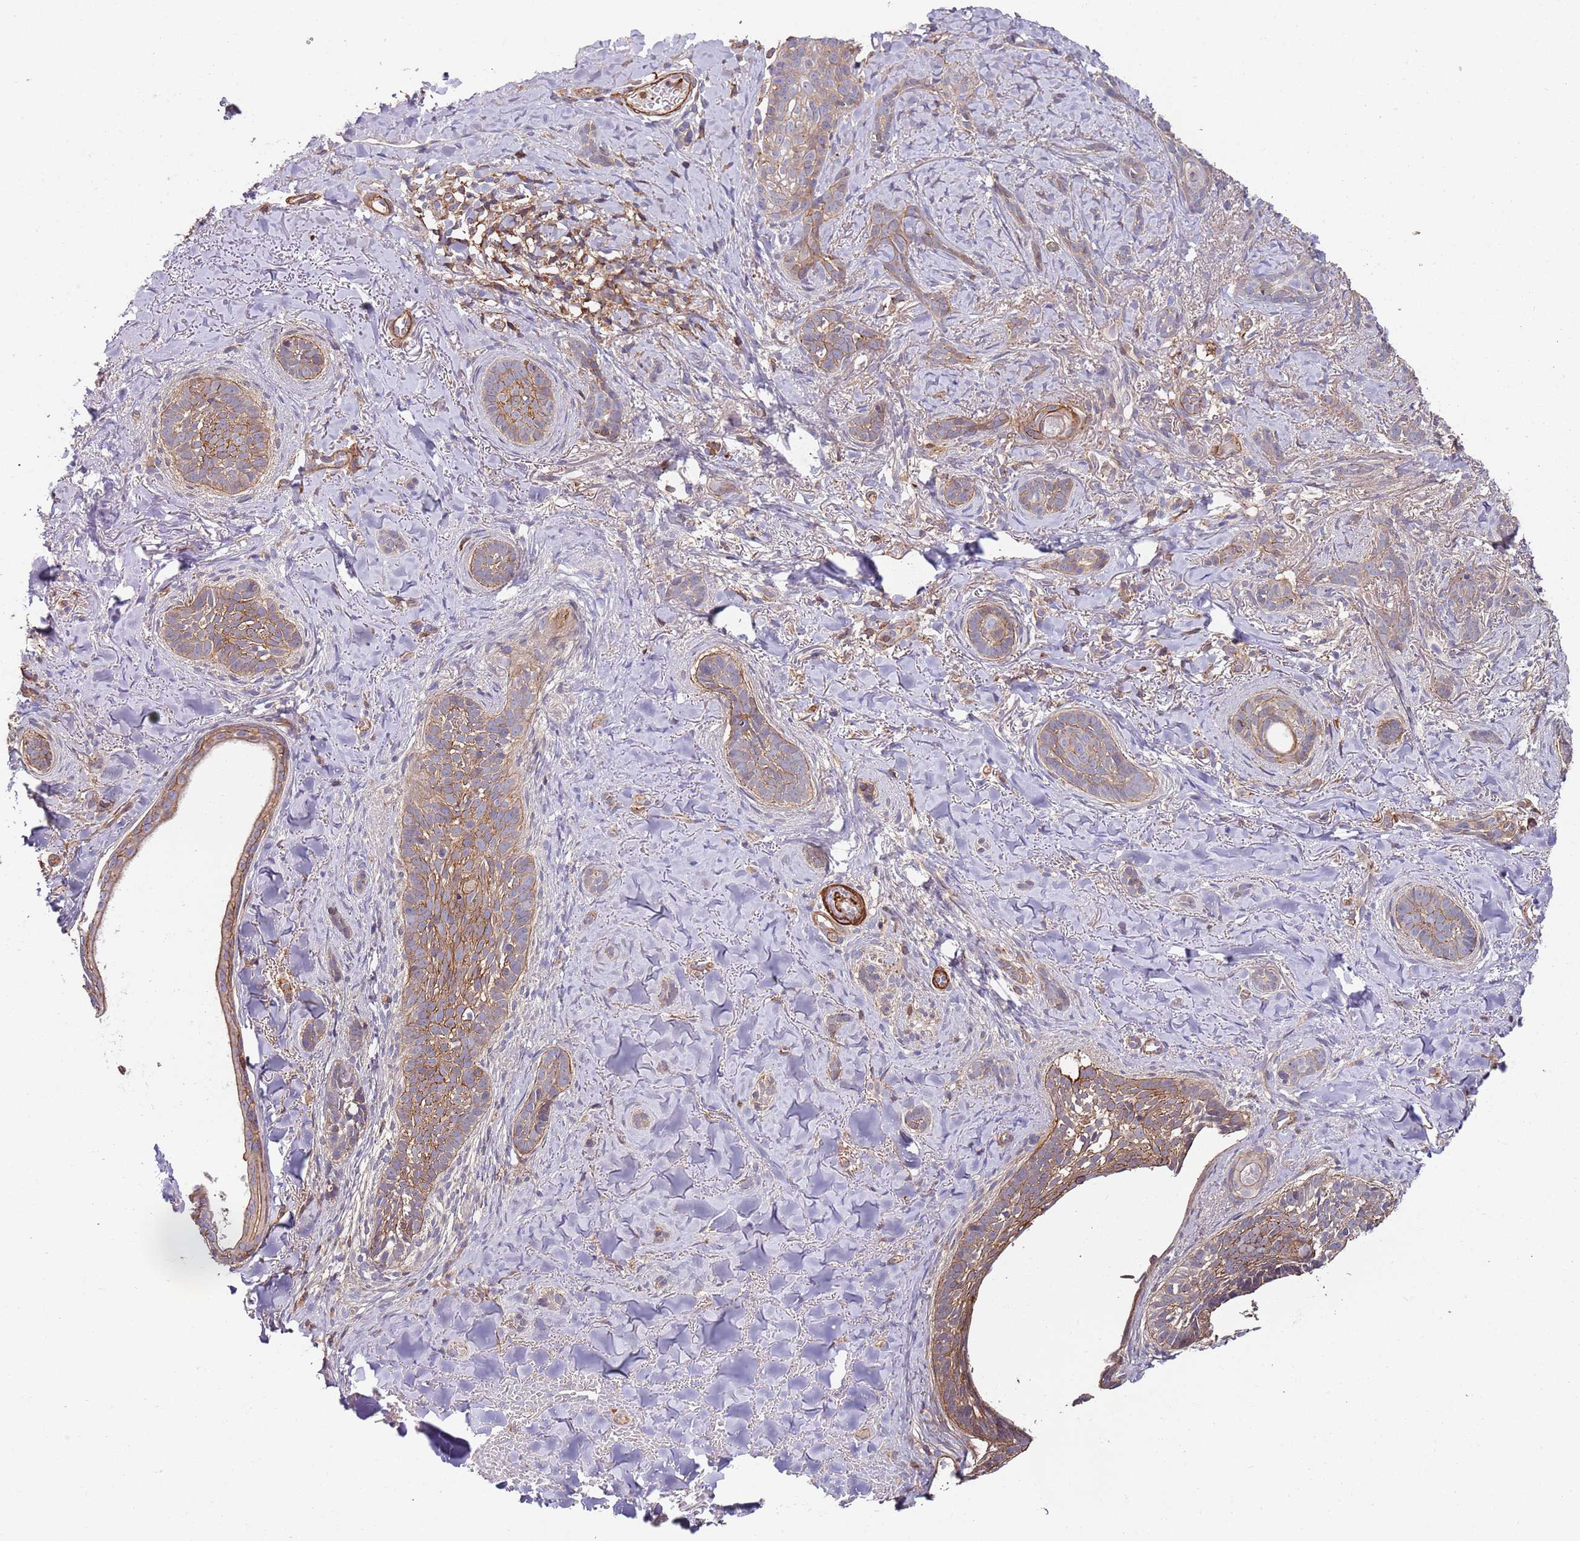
{"staining": {"intensity": "moderate", "quantity": "25%-75%", "location": "cytoplasmic/membranous"}, "tissue": "skin cancer", "cell_type": "Tumor cells", "image_type": "cancer", "snomed": [{"axis": "morphology", "description": "Basal cell carcinoma"}, {"axis": "topography", "description": "Skin"}], "caption": "Human skin cancer stained with a brown dye exhibits moderate cytoplasmic/membranous positive expression in about 25%-75% of tumor cells.", "gene": "CYP2U1", "patient": {"sex": "female", "age": 55}}